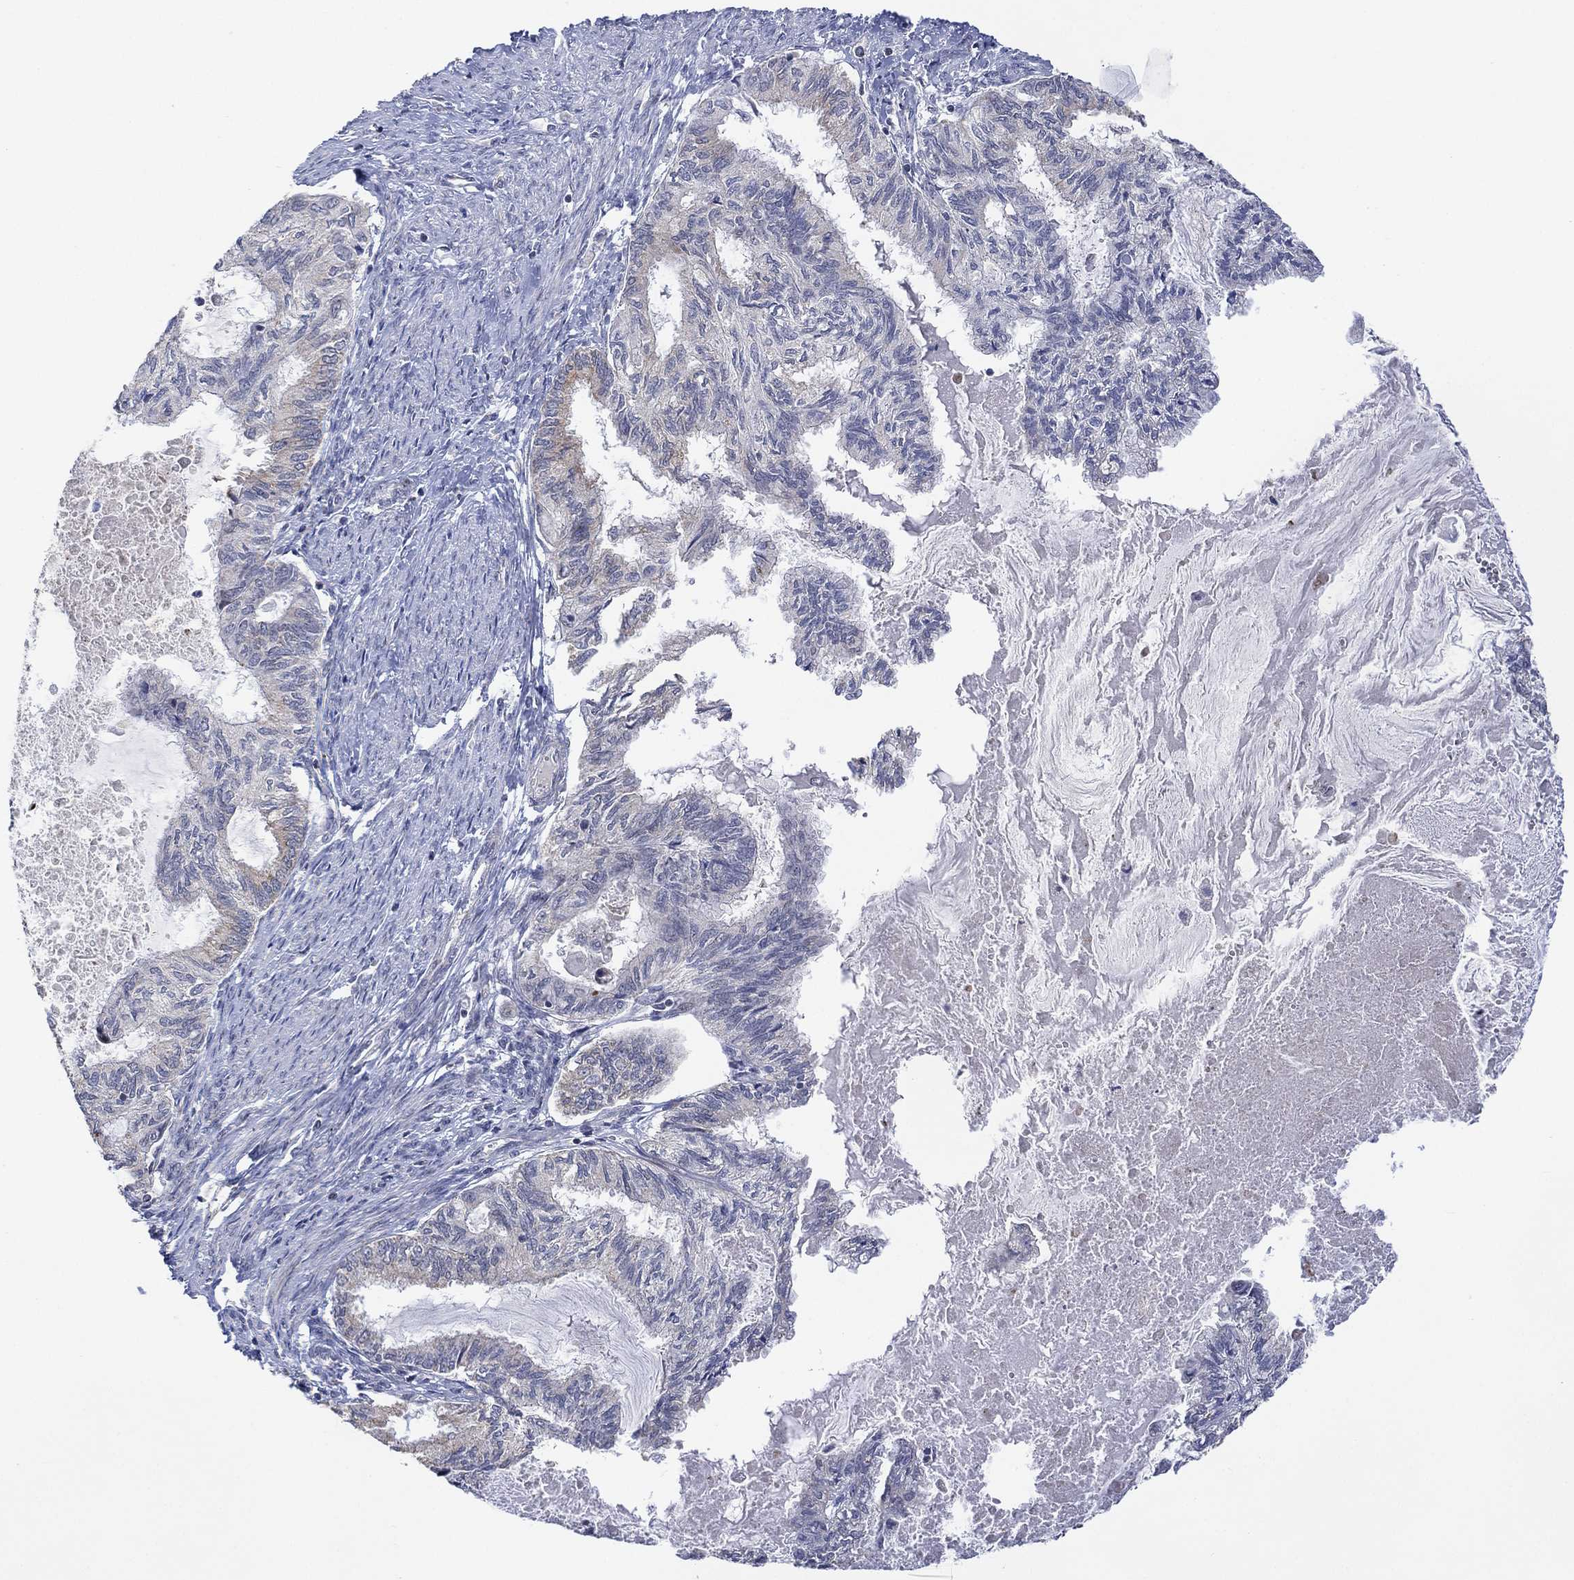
{"staining": {"intensity": "weak", "quantity": "<25%", "location": "cytoplasmic/membranous"}, "tissue": "endometrial cancer", "cell_type": "Tumor cells", "image_type": "cancer", "snomed": [{"axis": "morphology", "description": "Adenocarcinoma, NOS"}, {"axis": "topography", "description": "Endometrium"}], "caption": "The immunohistochemistry micrograph has no significant staining in tumor cells of endometrial cancer (adenocarcinoma) tissue. The staining was performed using DAB (3,3'-diaminobenzidine) to visualize the protein expression in brown, while the nuclei were stained in blue with hematoxylin (Magnification: 20x).", "gene": "SLC48A1", "patient": {"sex": "female", "age": 86}}